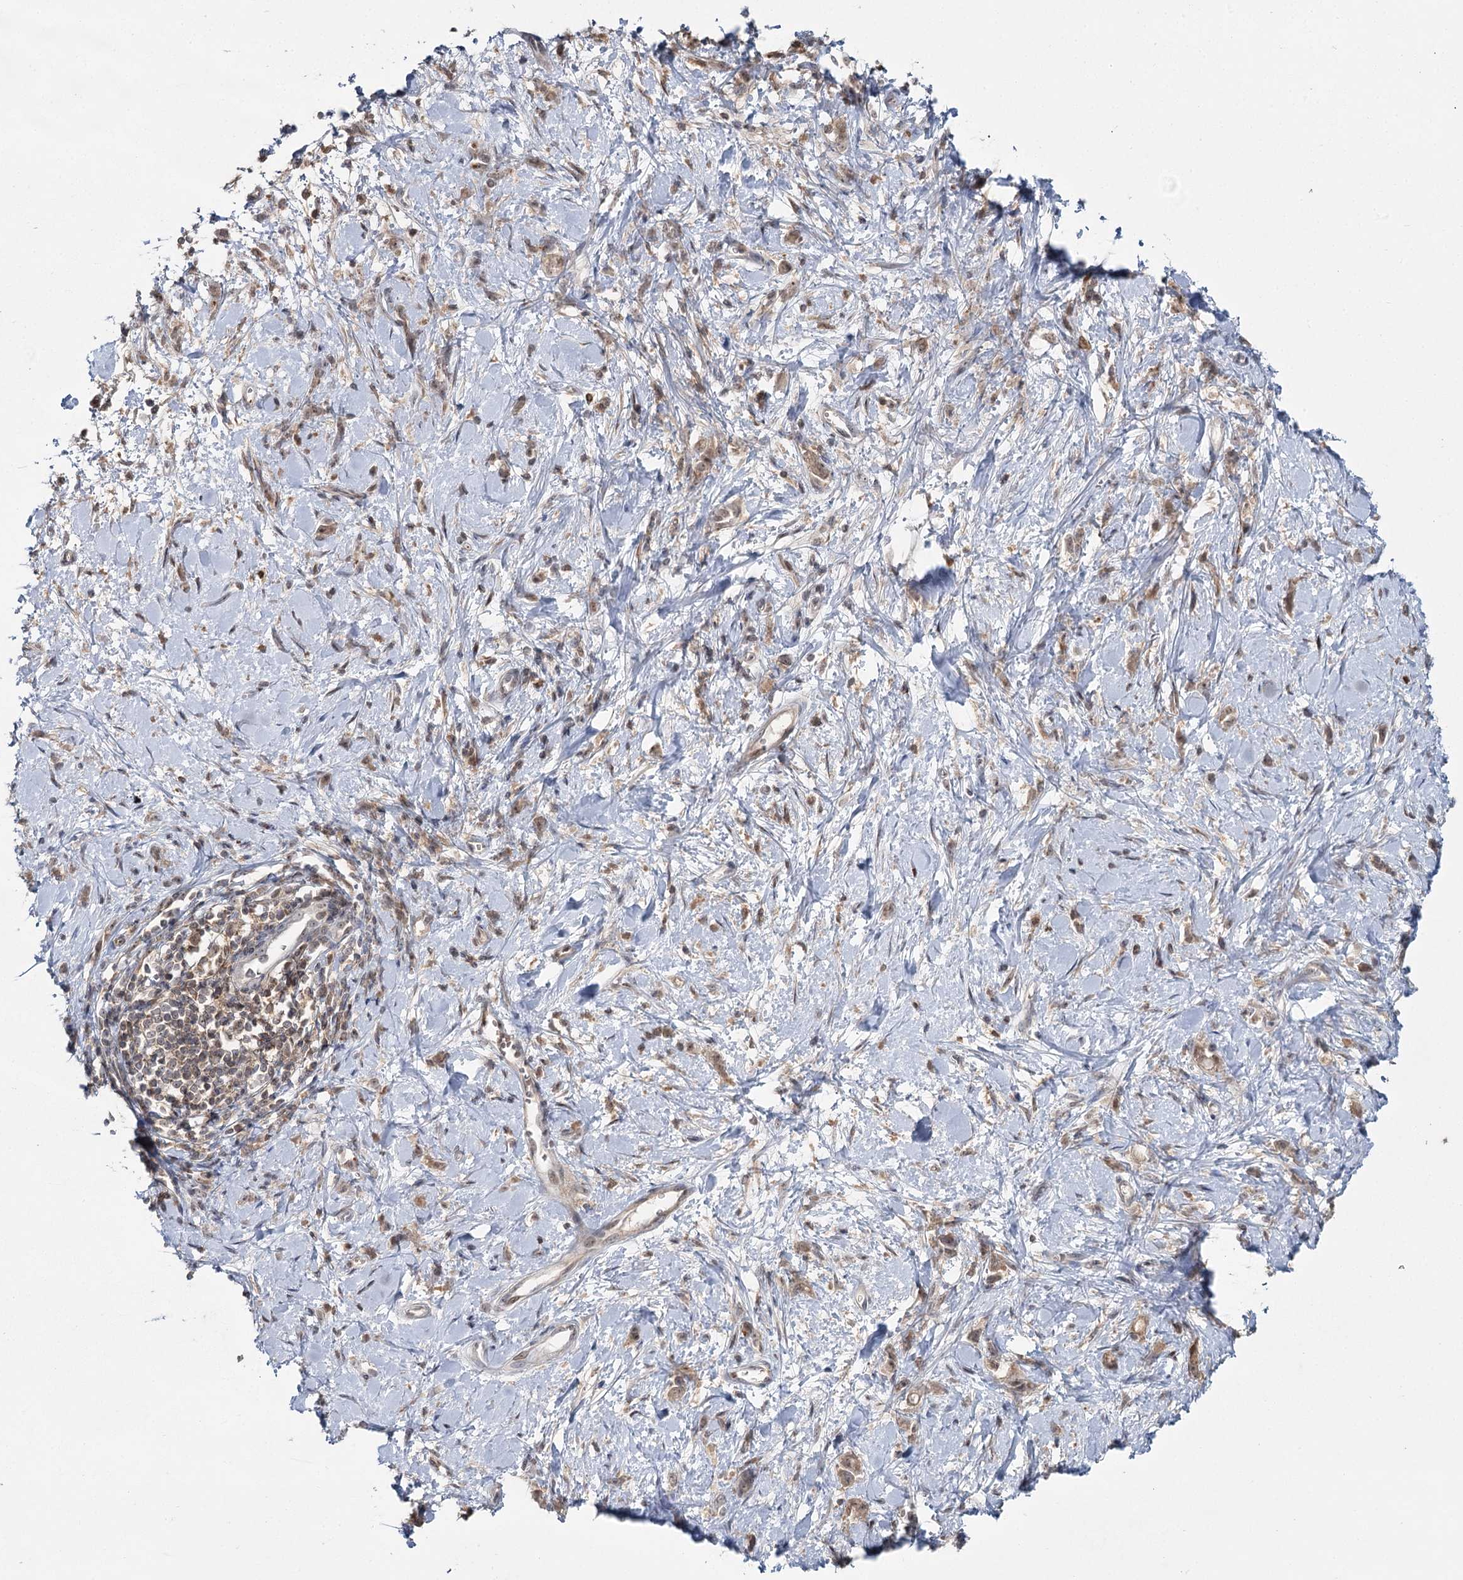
{"staining": {"intensity": "moderate", "quantity": ">75%", "location": "cytoplasmic/membranous"}, "tissue": "stomach cancer", "cell_type": "Tumor cells", "image_type": "cancer", "snomed": [{"axis": "morphology", "description": "Adenocarcinoma, NOS"}, {"axis": "topography", "description": "Stomach"}], "caption": "The micrograph exhibits immunohistochemical staining of adenocarcinoma (stomach). There is moderate cytoplasmic/membranous staining is identified in about >75% of tumor cells.", "gene": "WDR44", "patient": {"sex": "female", "age": 76}}